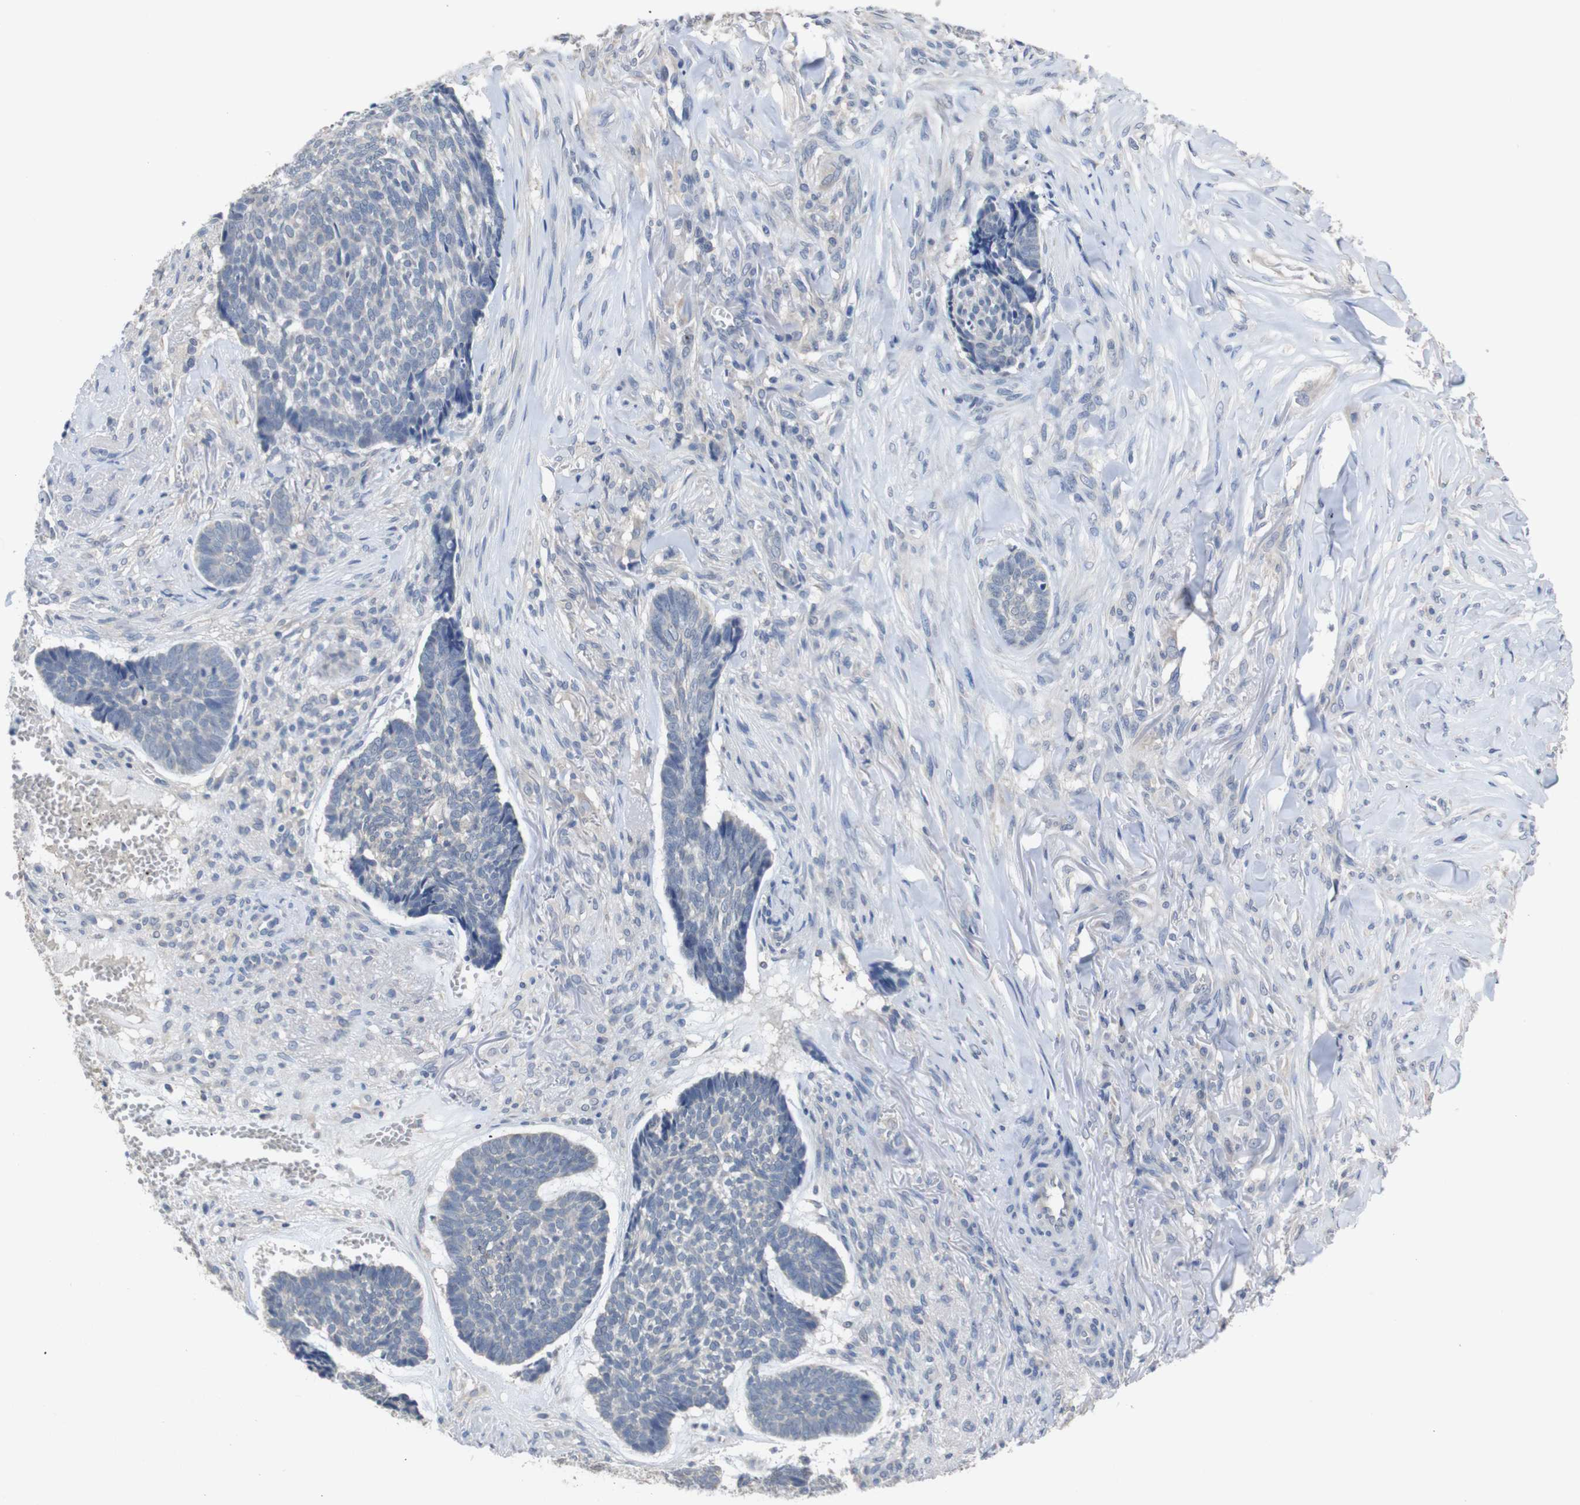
{"staining": {"intensity": "negative", "quantity": "none", "location": "none"}, "tissue": "skin cancer", "cell_type": "Tumor cells", "image_type": "cancer", "snomed": [{"axis": "morphology", "description": "Basal cell carcinoma"}, {"axis": "topography", "description": "Skin"}], "caption": "Skin cancer (basal cell carcinoma) stained for a protein using IHC demonstrates no staining tumor cells.", "gene": "HNF1A", "patient": {"sex": "male", "age": 84}}